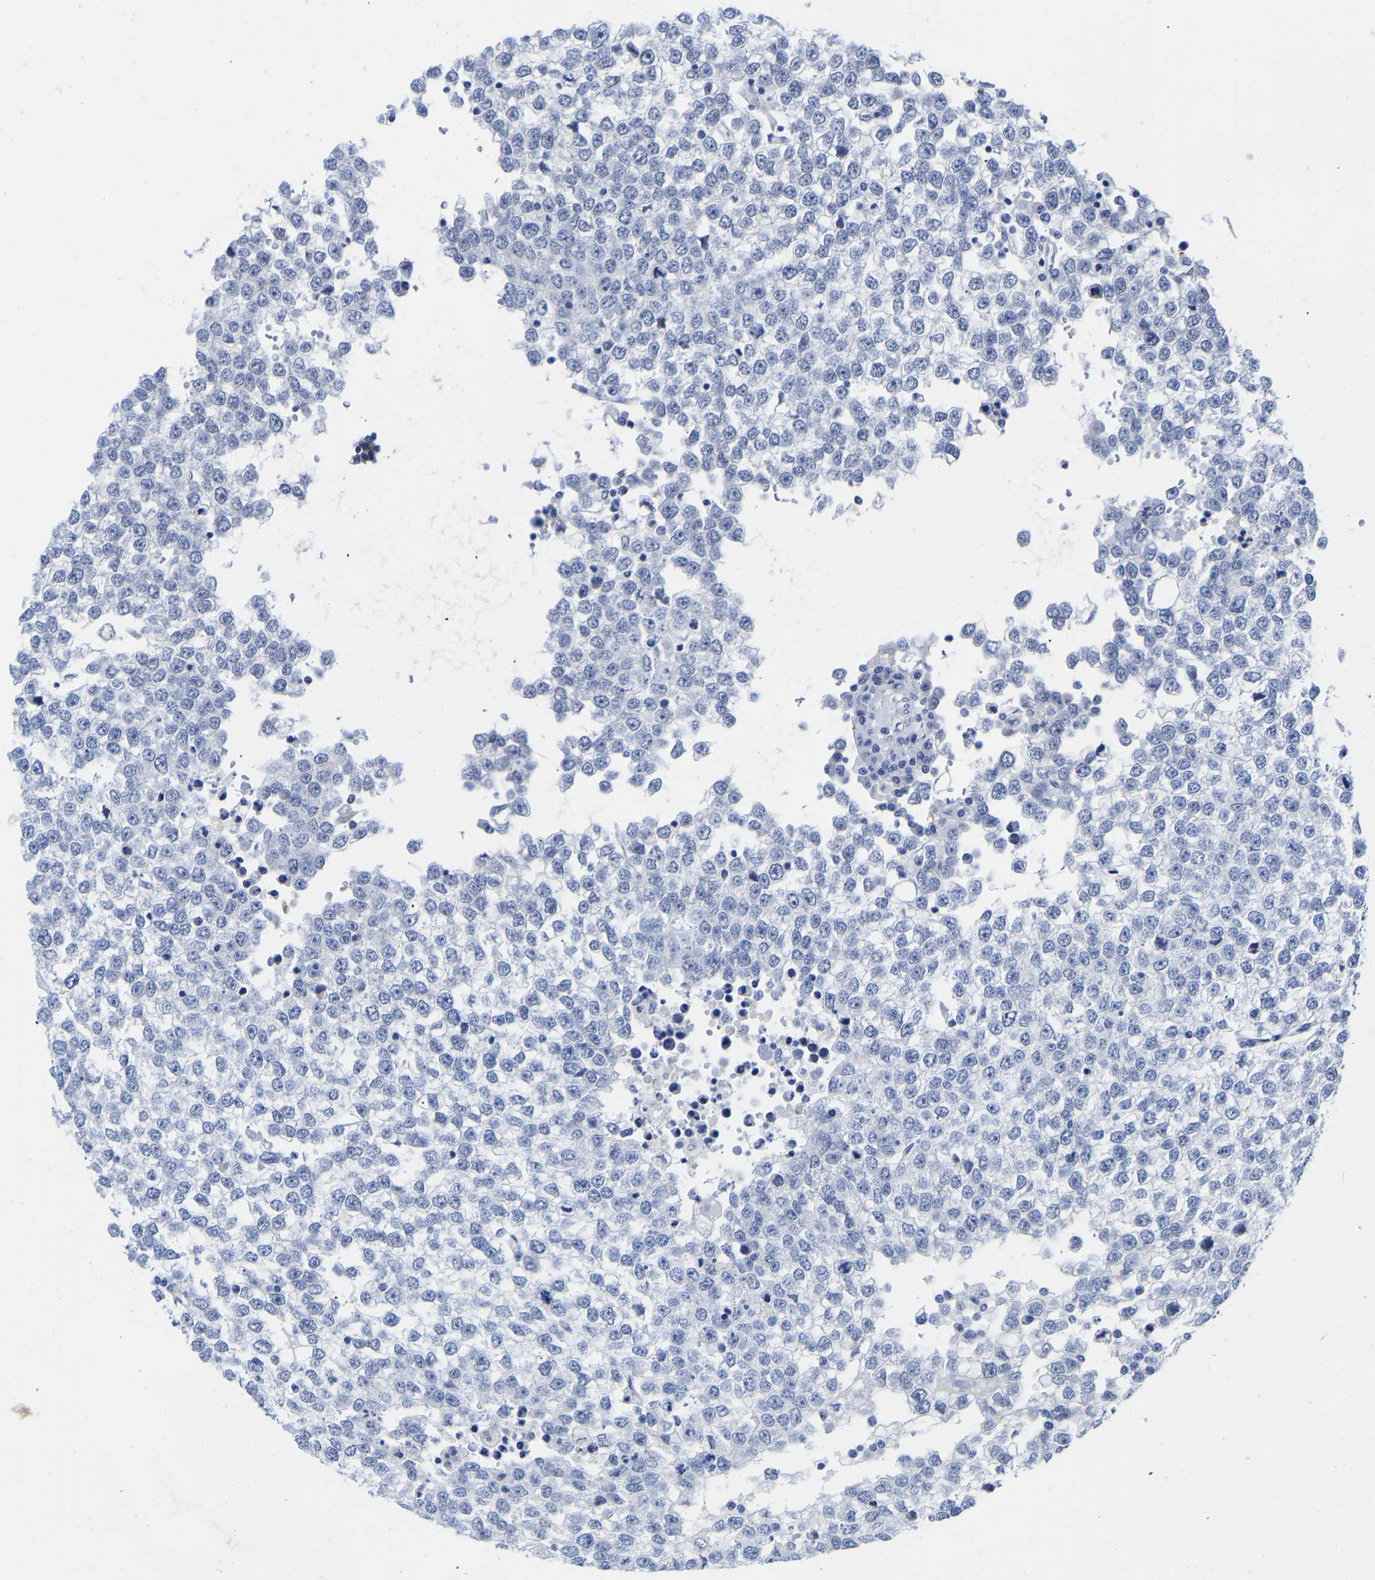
{"staining": {"intensity": "negative", "quantity": "none", "location": "none"}, "tissue": "testis cancer", "cell_type": "Tumor cells", "image_type": "cancer", "snomed": [{"axis": "morphology", "description": "Seminoma, NOS"}, {"axis": "topography", "description": "Testis"}], "caption": "High power microscopy photomicrograph of an IHC image of seminoma (testis), revealing no significant positivity in tumor cells.", "gene": "GPA33", "patient": {"sex": "male", "age": 65}}